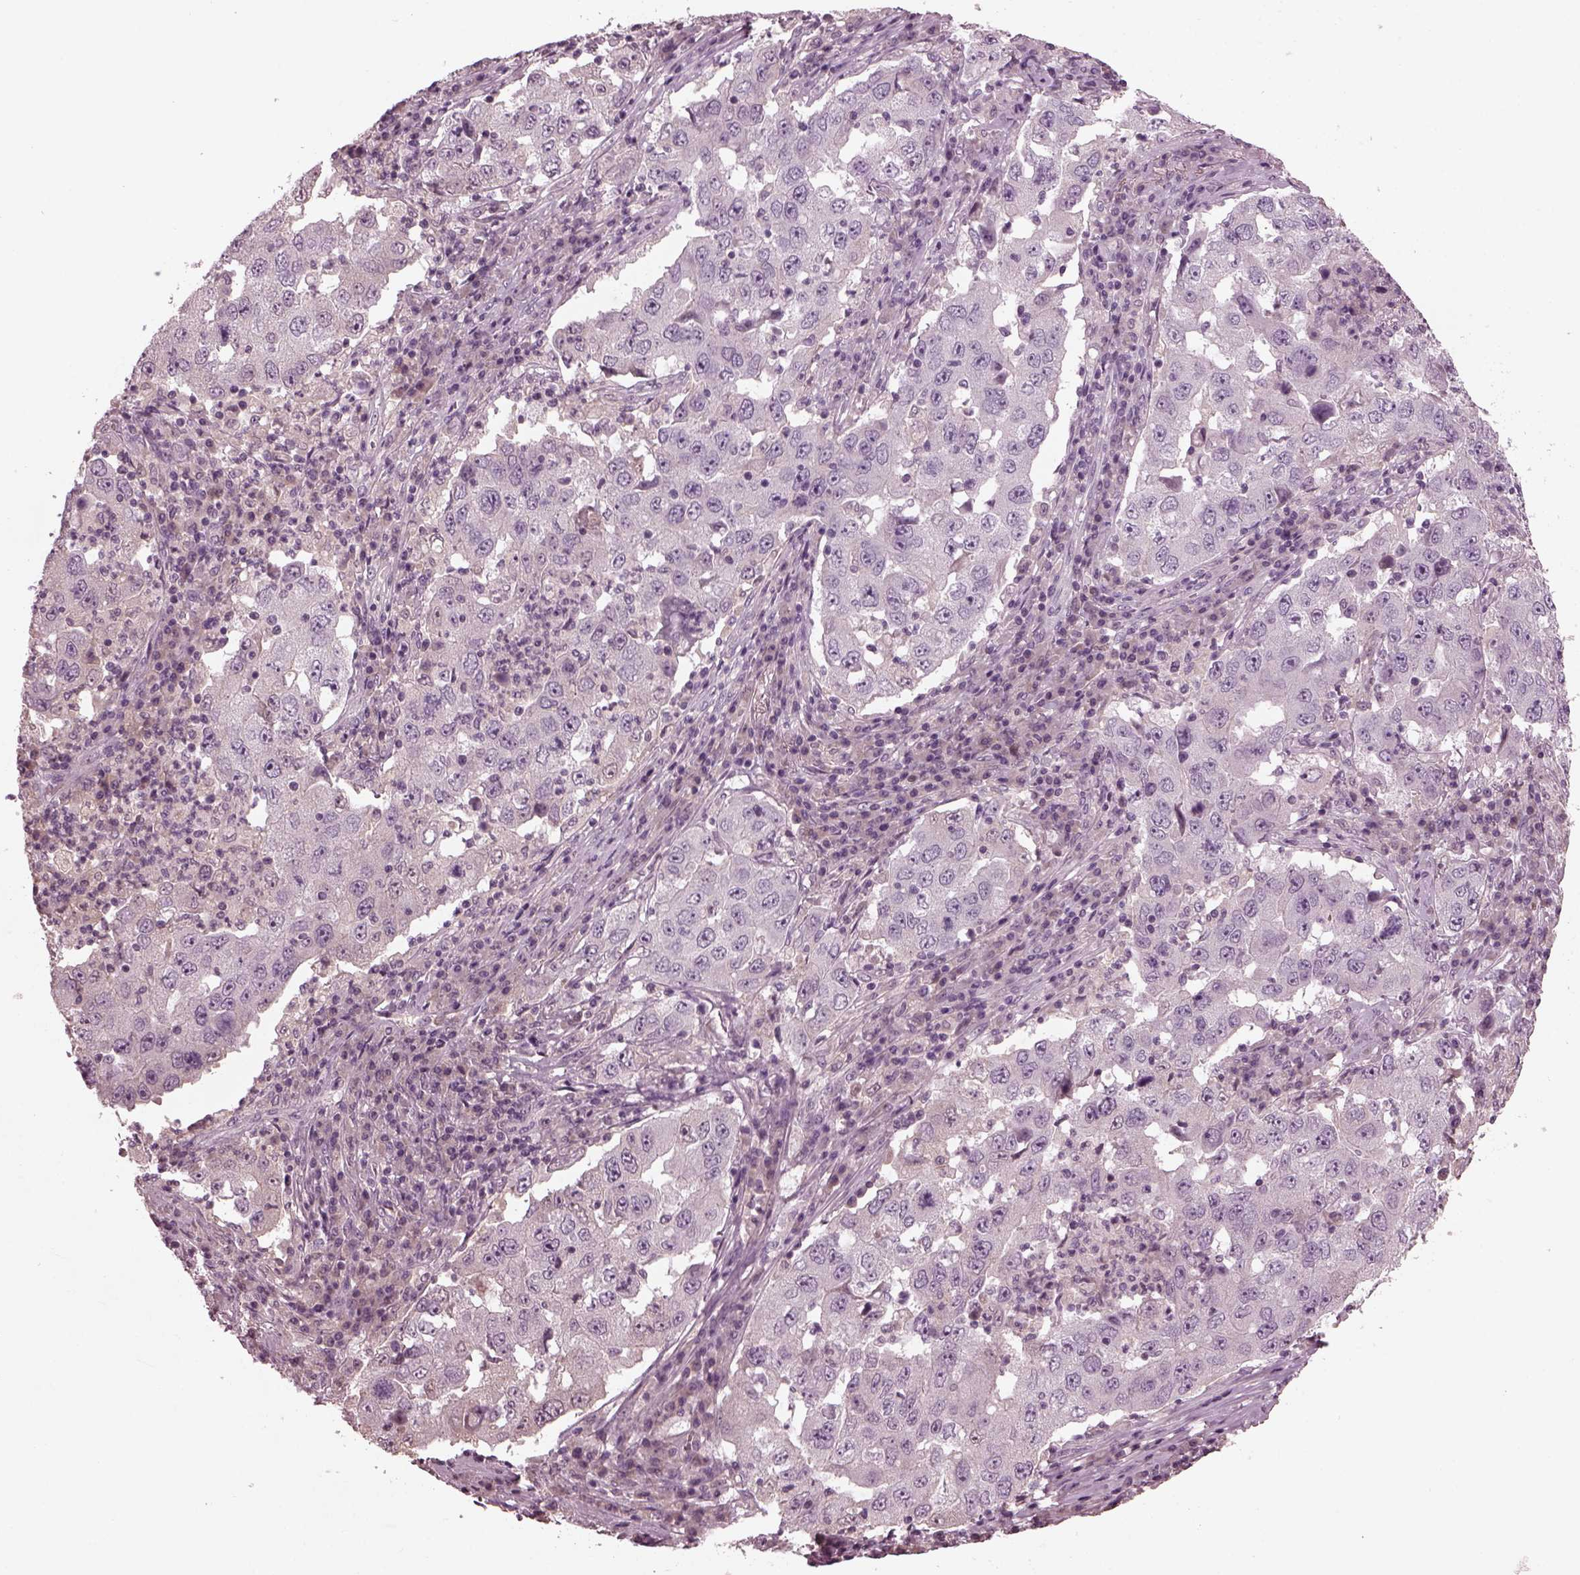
{"staining": {"intensity": "negative", "quantity": "none", "location": "none"}, "tissue": "lung cancer", "cell_type": "Tumor cells", "image_type": "cancer", "snomed": [{"axis": "morphology", "description": "Adenocarcinoma, NOS"}, {"axis": "topography", "description": "Lung"}], "caption": "IHC of lung cancer exhibits no expression in tumor cells.", "gene": "PORCN", "patient": {"sex": "male", "age": 73}}